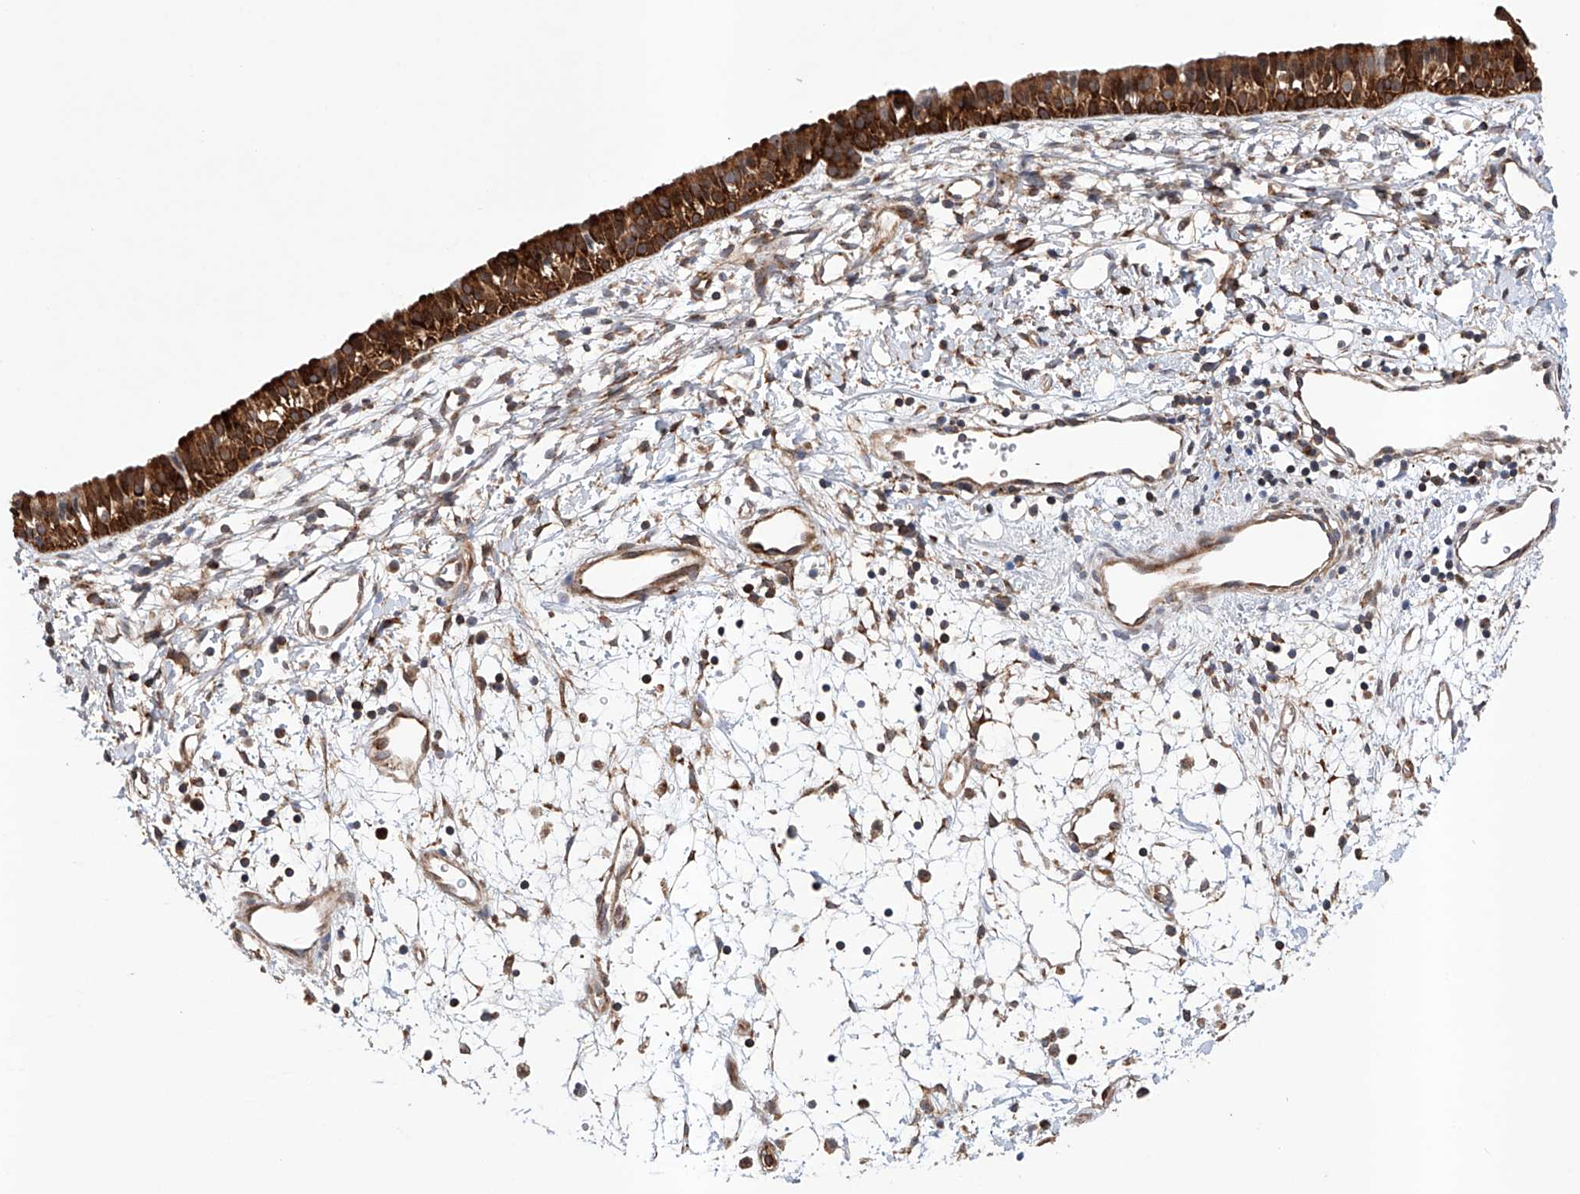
{"staining": {"intensity": "strong", "quantity": ">75%", "location": "cytoplasmic/membranous"}, "tissue": "nasopharynx", "cell_type": "Respiratory epithelial cells", "image_type": "normal", "snomed": [{"axis": "morphology", "description": "Normal tissue, NOS"}, {"axis": "topography", "description": "Nasopharynx"}], "caption": "Immunohistochemical staining of normal human nasopharynx exhibits high levels of strong cytoplasmic/membranous staining in approximately >75% of respiratory epithelial cells.", "gene": "TIMM23", "patient": {"sex": "male", "age": 22}}